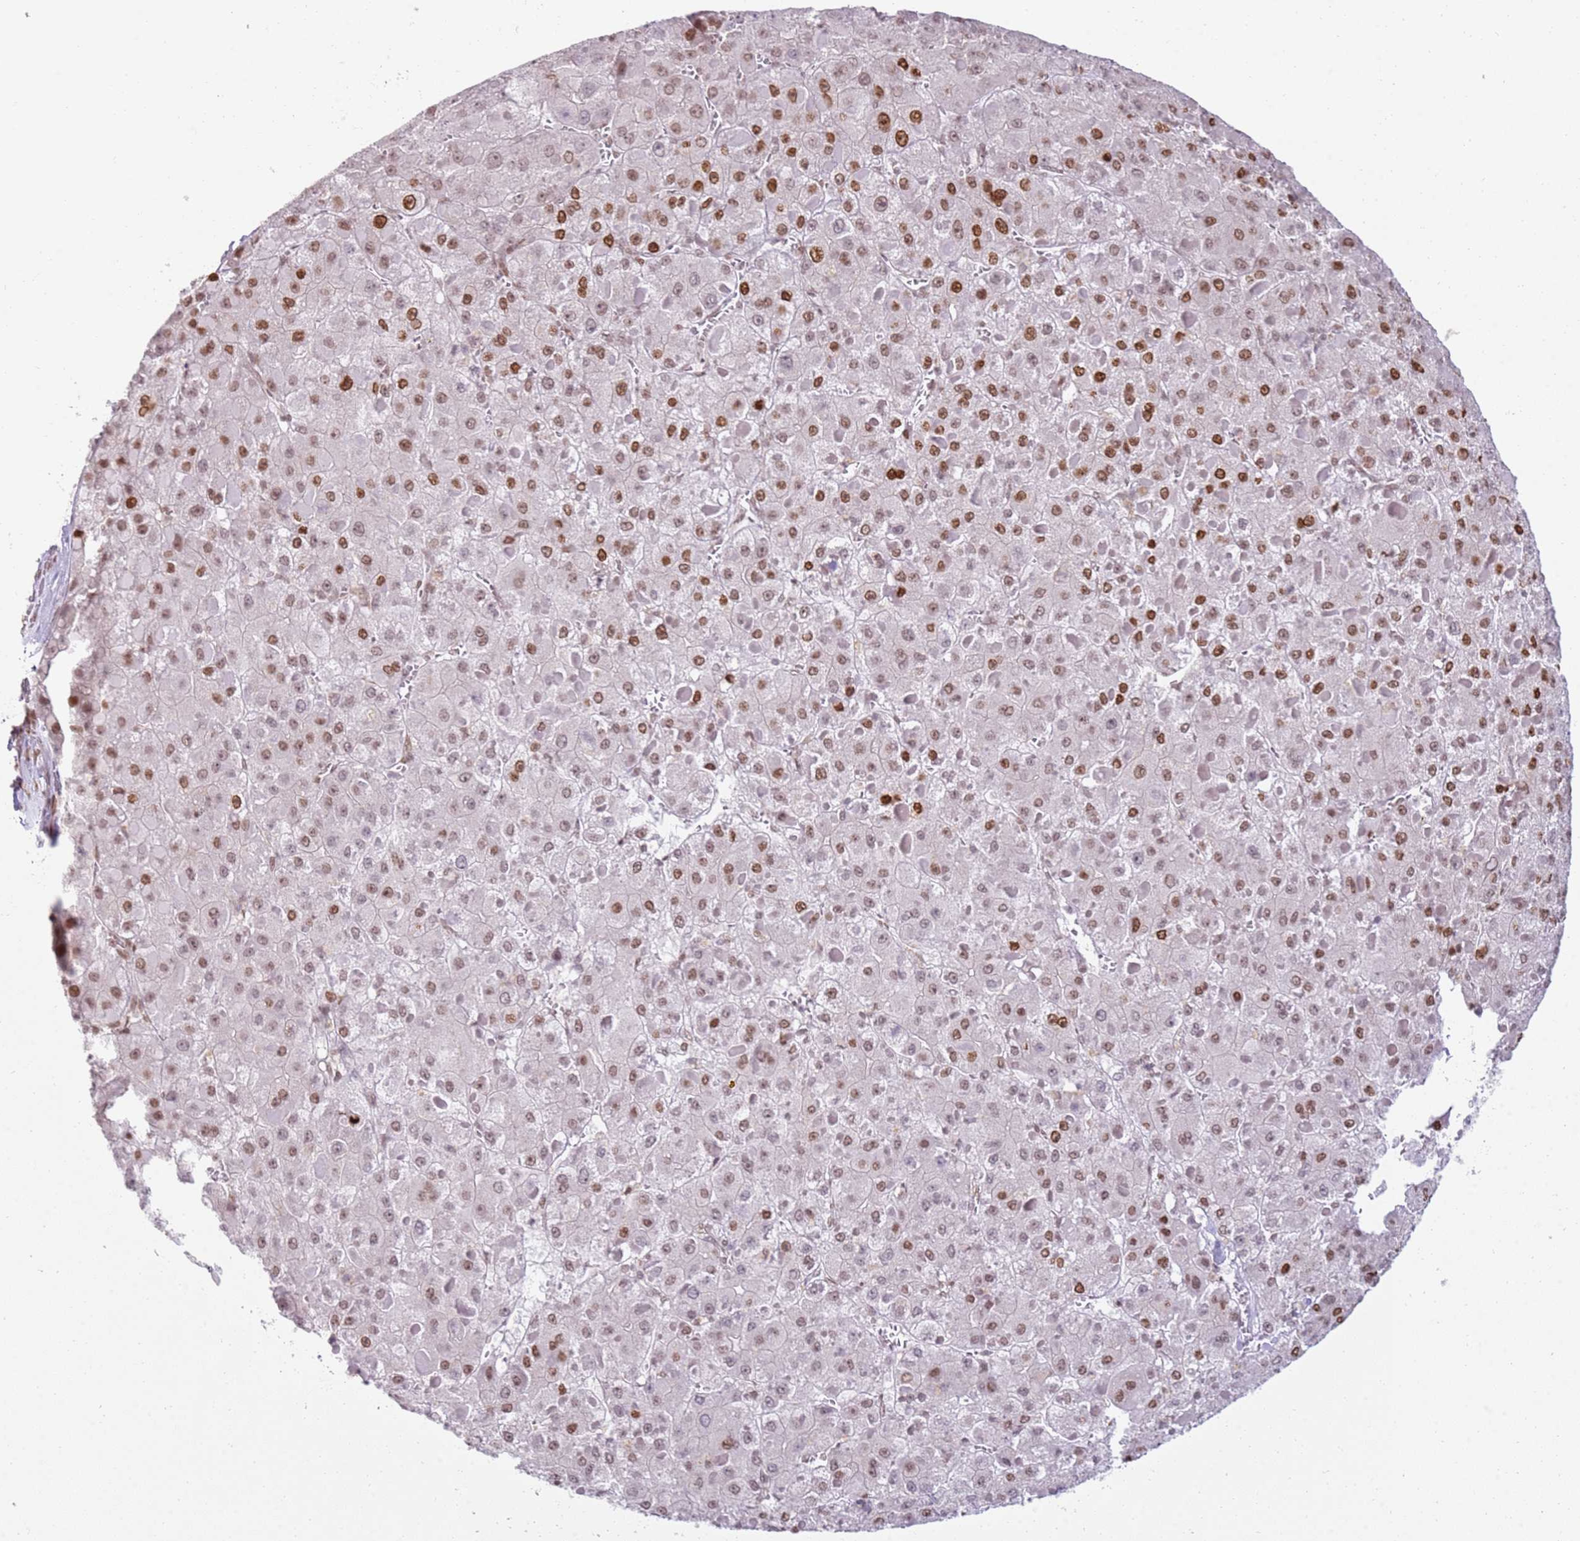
{"staining": {"intensity": "moderate", "quantity": "25%-75%", "location": "nuclear"}, "tissue": "liver cancer", "cell_type": "Tumor cells", "image_type": "cancer", "snomed": [{"axis": "morphology", "description": "Carcinoma, Hepatocellular, NOS"}, {"axis": "topography", "description": "Liver"}], "caption": "Immunohistochemistry (IHC) of human liver hepatocellular carcinoma exhibits medium levels of moderate nuclear expression in approximately 25%-75% of tumor cells. The staining is performed using DAB brown chromogen to label protein expression. The nuclei are counter-stained blue using hematoxylin.", "gene": "PHC2", "patient": {"sex": "female", "age": 73}}